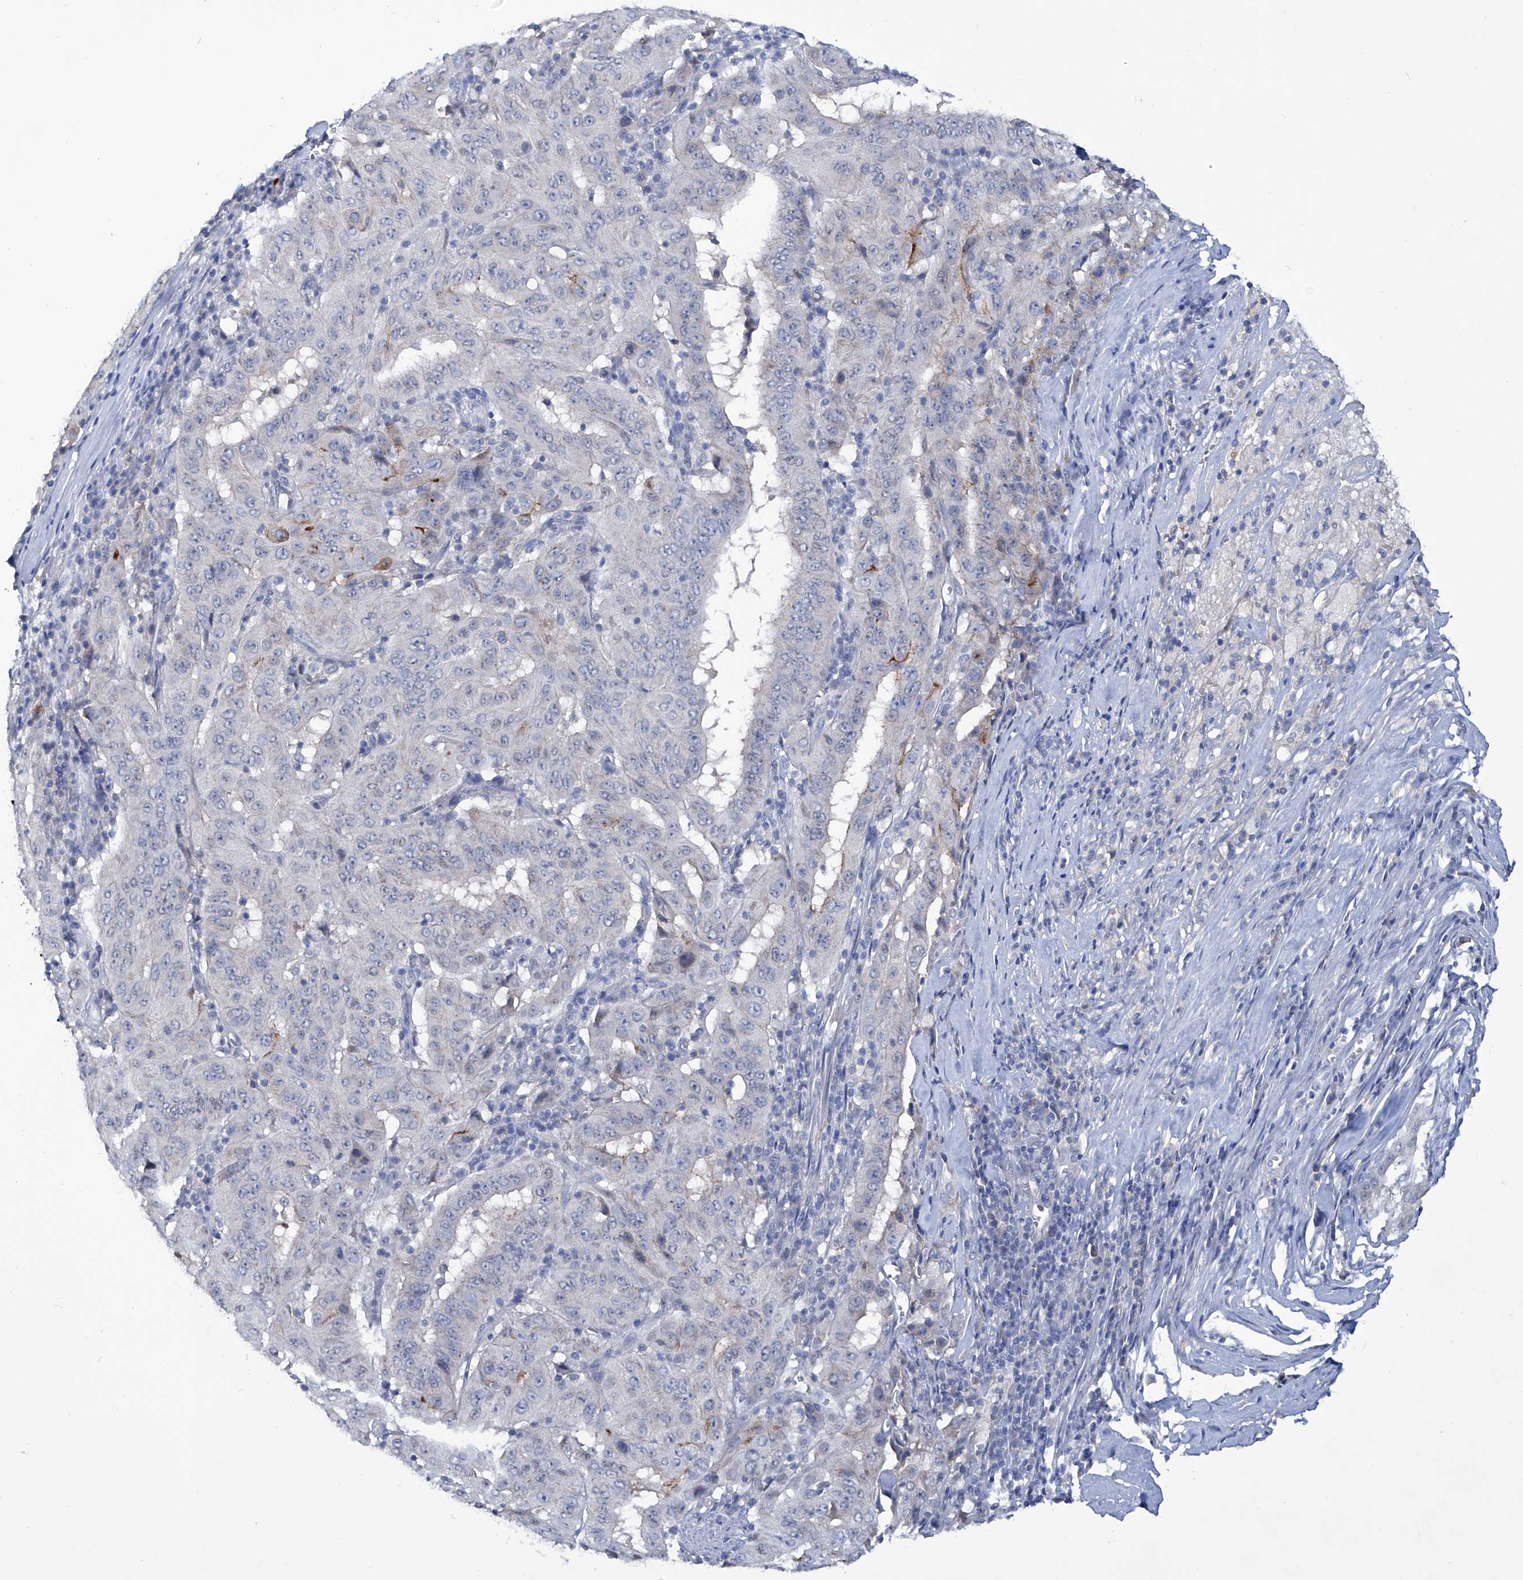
{"staining": {"intensity": "negative", "quantity": "none", "location": "none"}, "tissue": "pancreatic cancer", "cell_type": "Tumor cells", "image_type": "cancer", "snomed": [{"axis": "morphology", "description": "Adenocarcinoma, NOS"}, {"axis": "topography", "description": "Pancreas"}], "caption": "Immunohistochemistry (IHC) image of neoplastic tissue: human pancreatic cancer stained with DAB (3,3'-diaminobenzidine) displays no significant protein expression in tumor cells. (DAB (3,3'-diaminobenzidine) IHC visualized using brightfield microscopy, high magnification).", "gene": "KLHL17", "patient": {"sex": "male", "age": 63}}